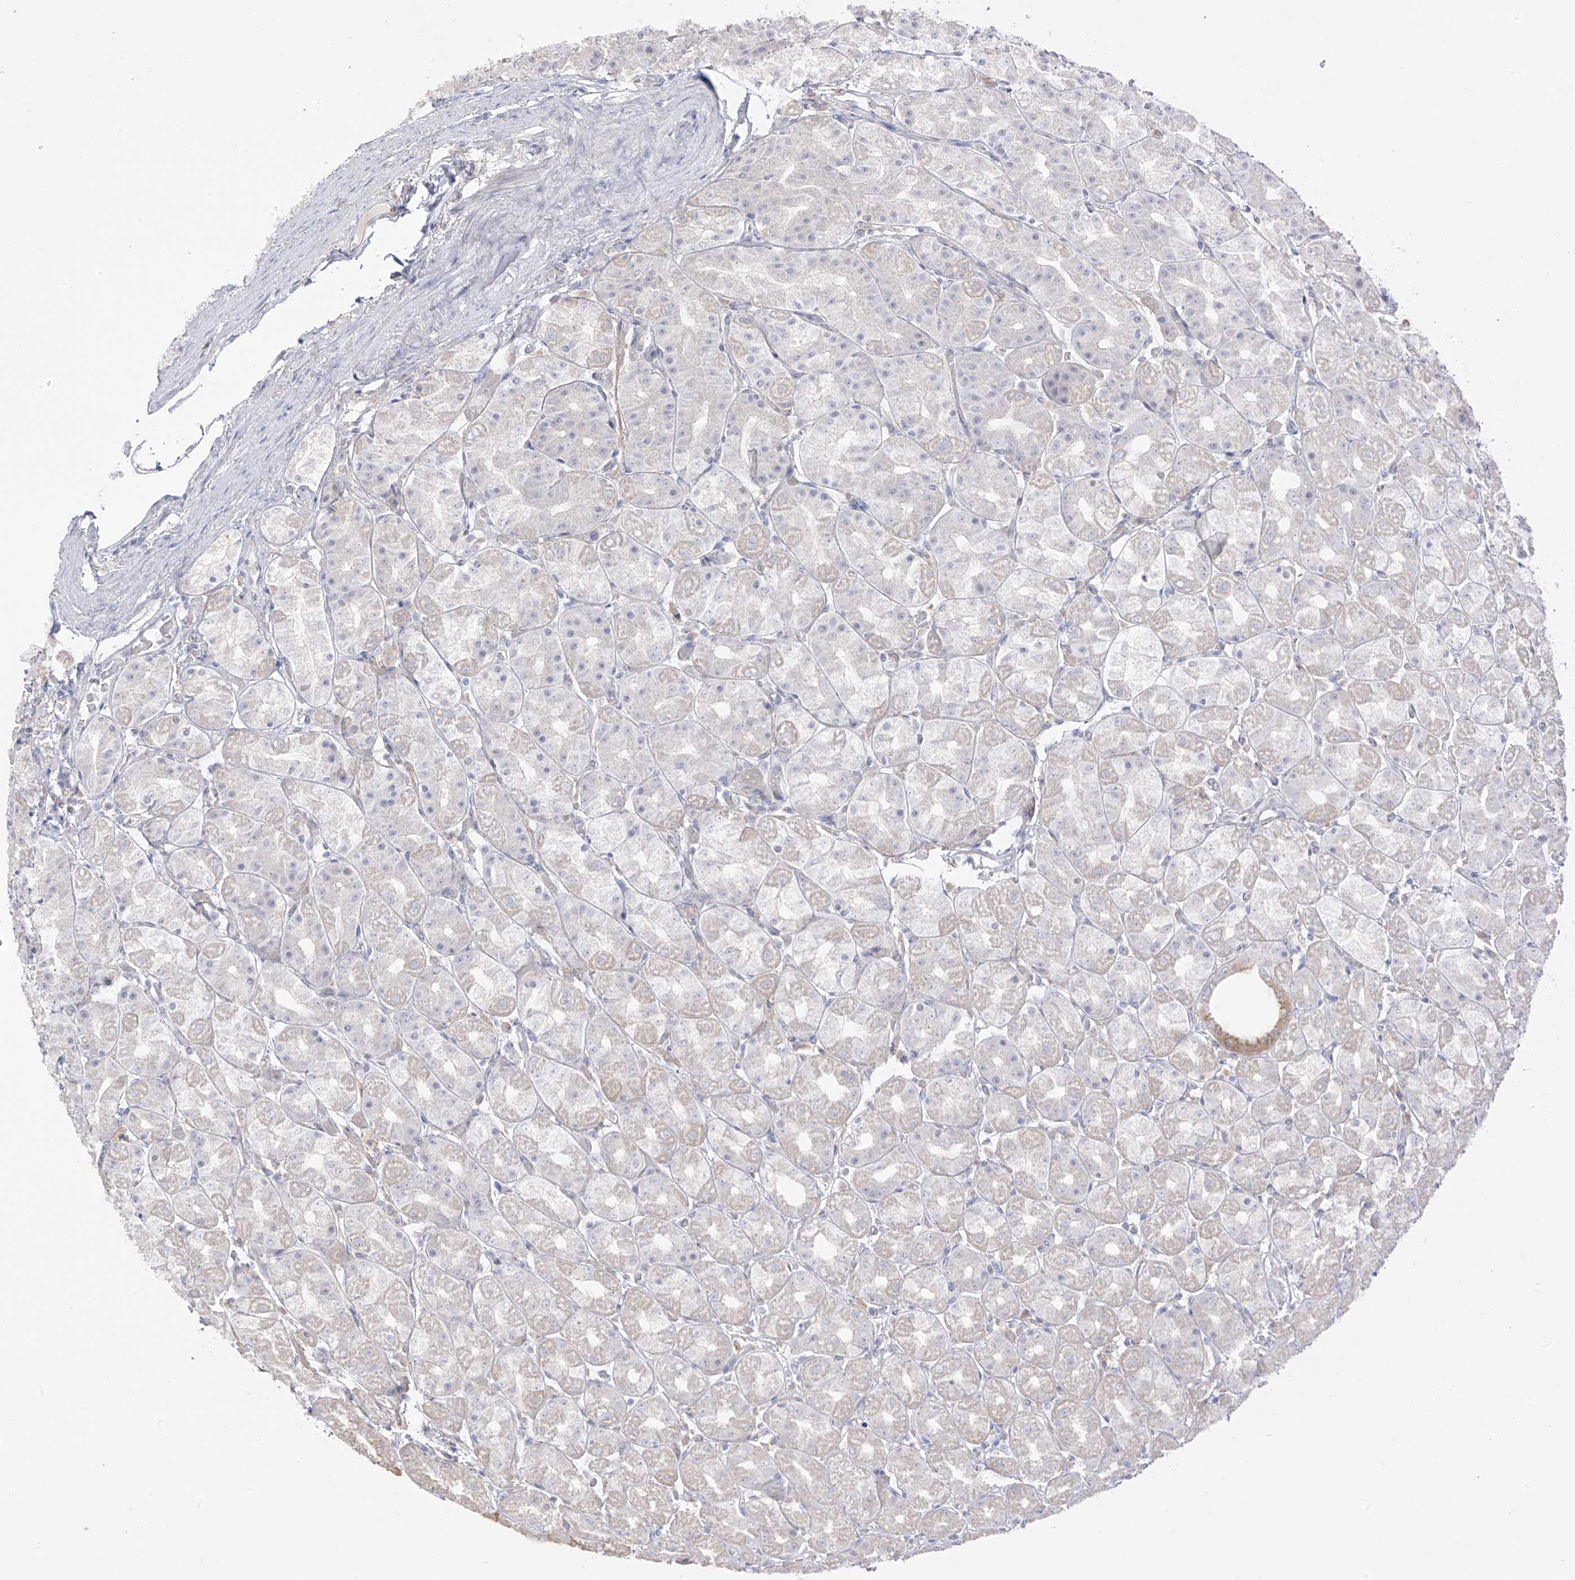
{"staining": {"intensity": "negative", "quantity": "none", "location": "none"}, "tissue": "stomach", "cell_type": "Glandular cells", "image_type": "normal", "snomed": [{"axis": "morphology", "description": "Normal tissue, NOS"}, {"axis": "topography", "description": "Stomach, upper"}], "caption": "This is an immunohistochemistry image of benign human stomach. There is no expression in glandular cells.", "gene": "DCDC2", "patient": {"sex": "male", "age": 68}}